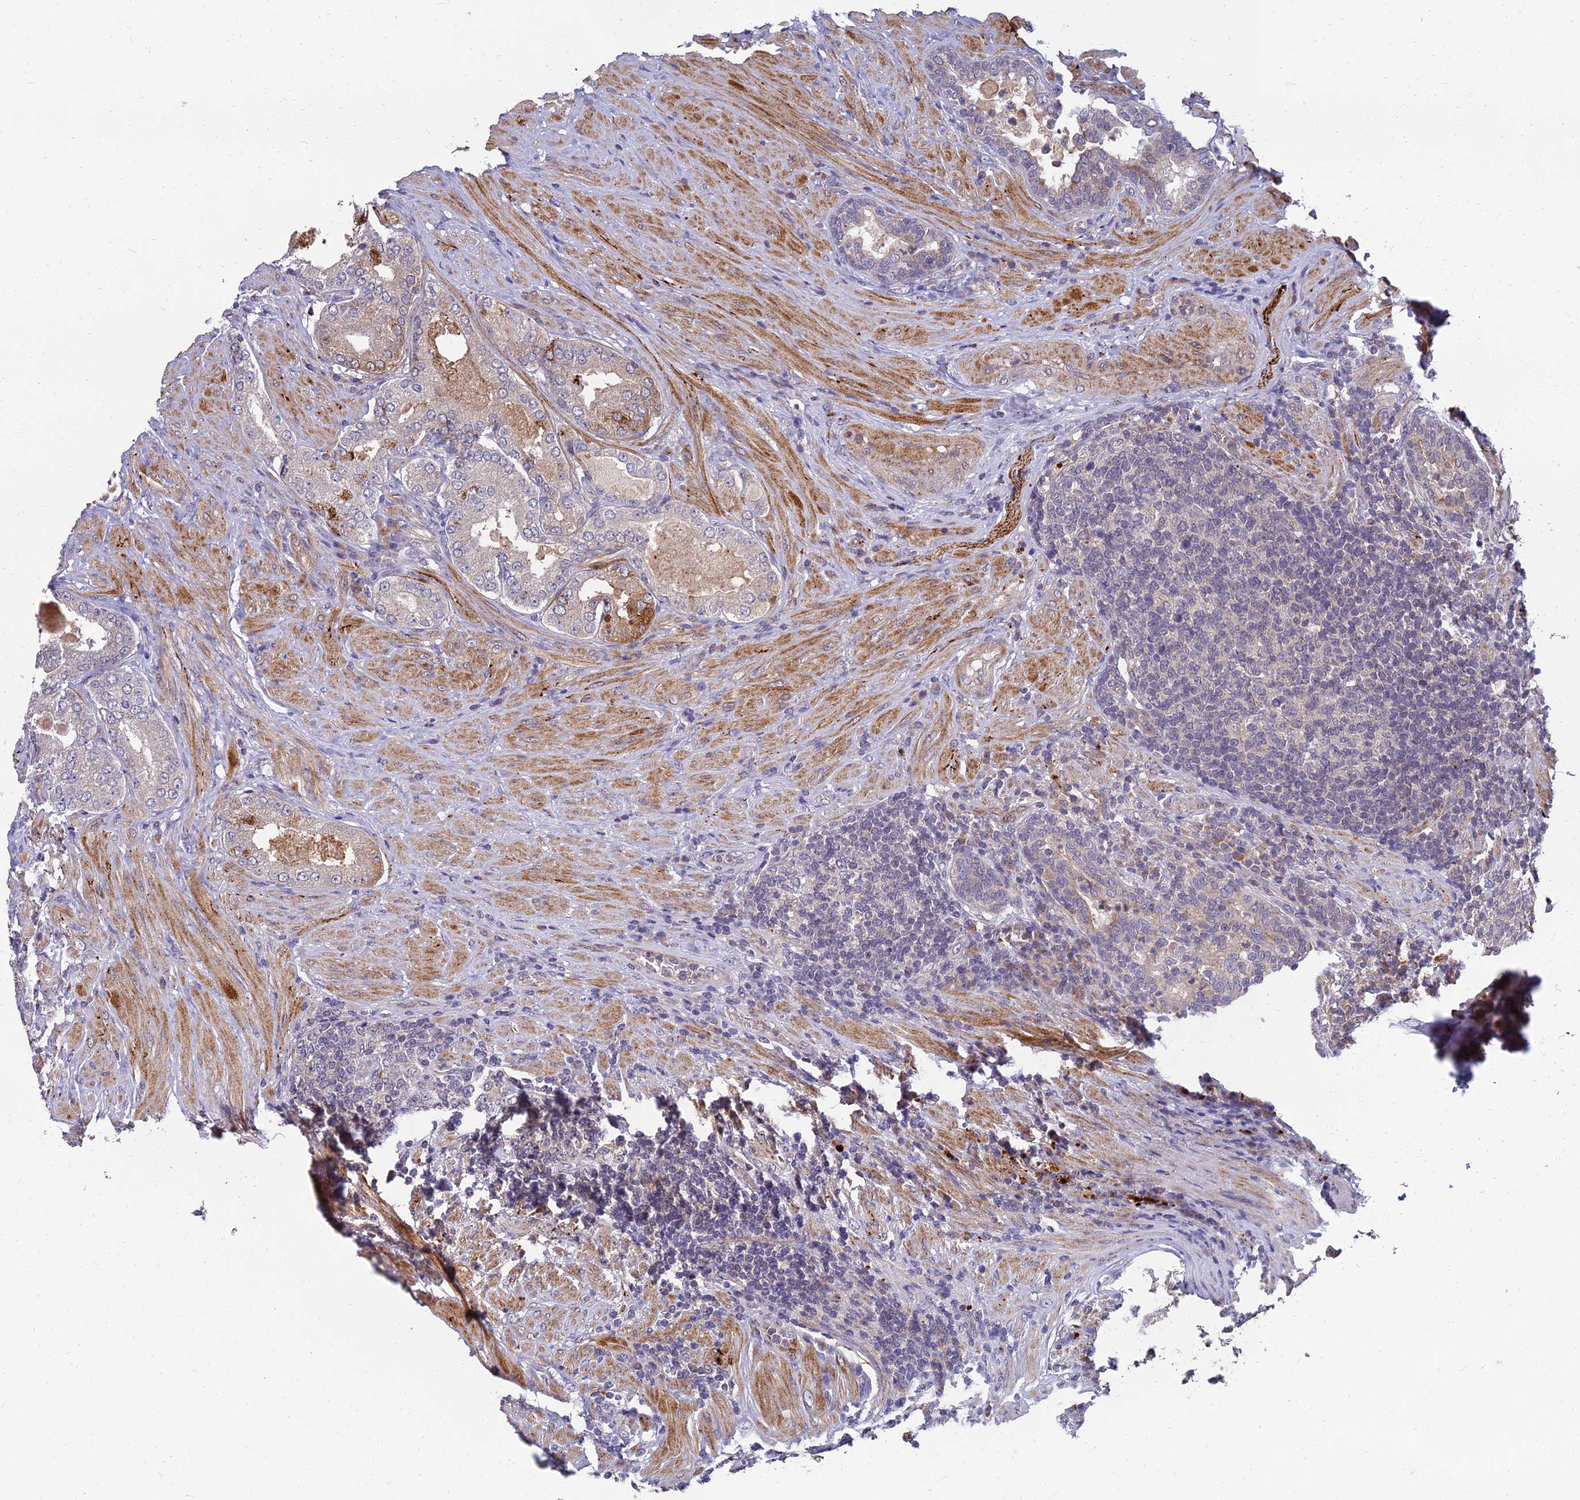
{"staining": {"intensity": "moderate", "quantity": "<25%", "location": "cytoplasmic/membranous"}, "tissue": "prostate cancer", "cell_type": "Tumor cells", "image_type": "cancer", "snomed": [{"axis": "morphology", "description": "Adenocarcinoma, Low grade"}, {"axis": "topography", "description": "Prostate"}], "caption": "There is low levels of moderate cytoplasmic/membranous expression in tumor cells of adenocarcinoma (low-grade) (prostate), as demonstrated by immunohistochemical staining (brown color).", "gene": "NPY", "patient": {"sex": "male", "age": 68}}